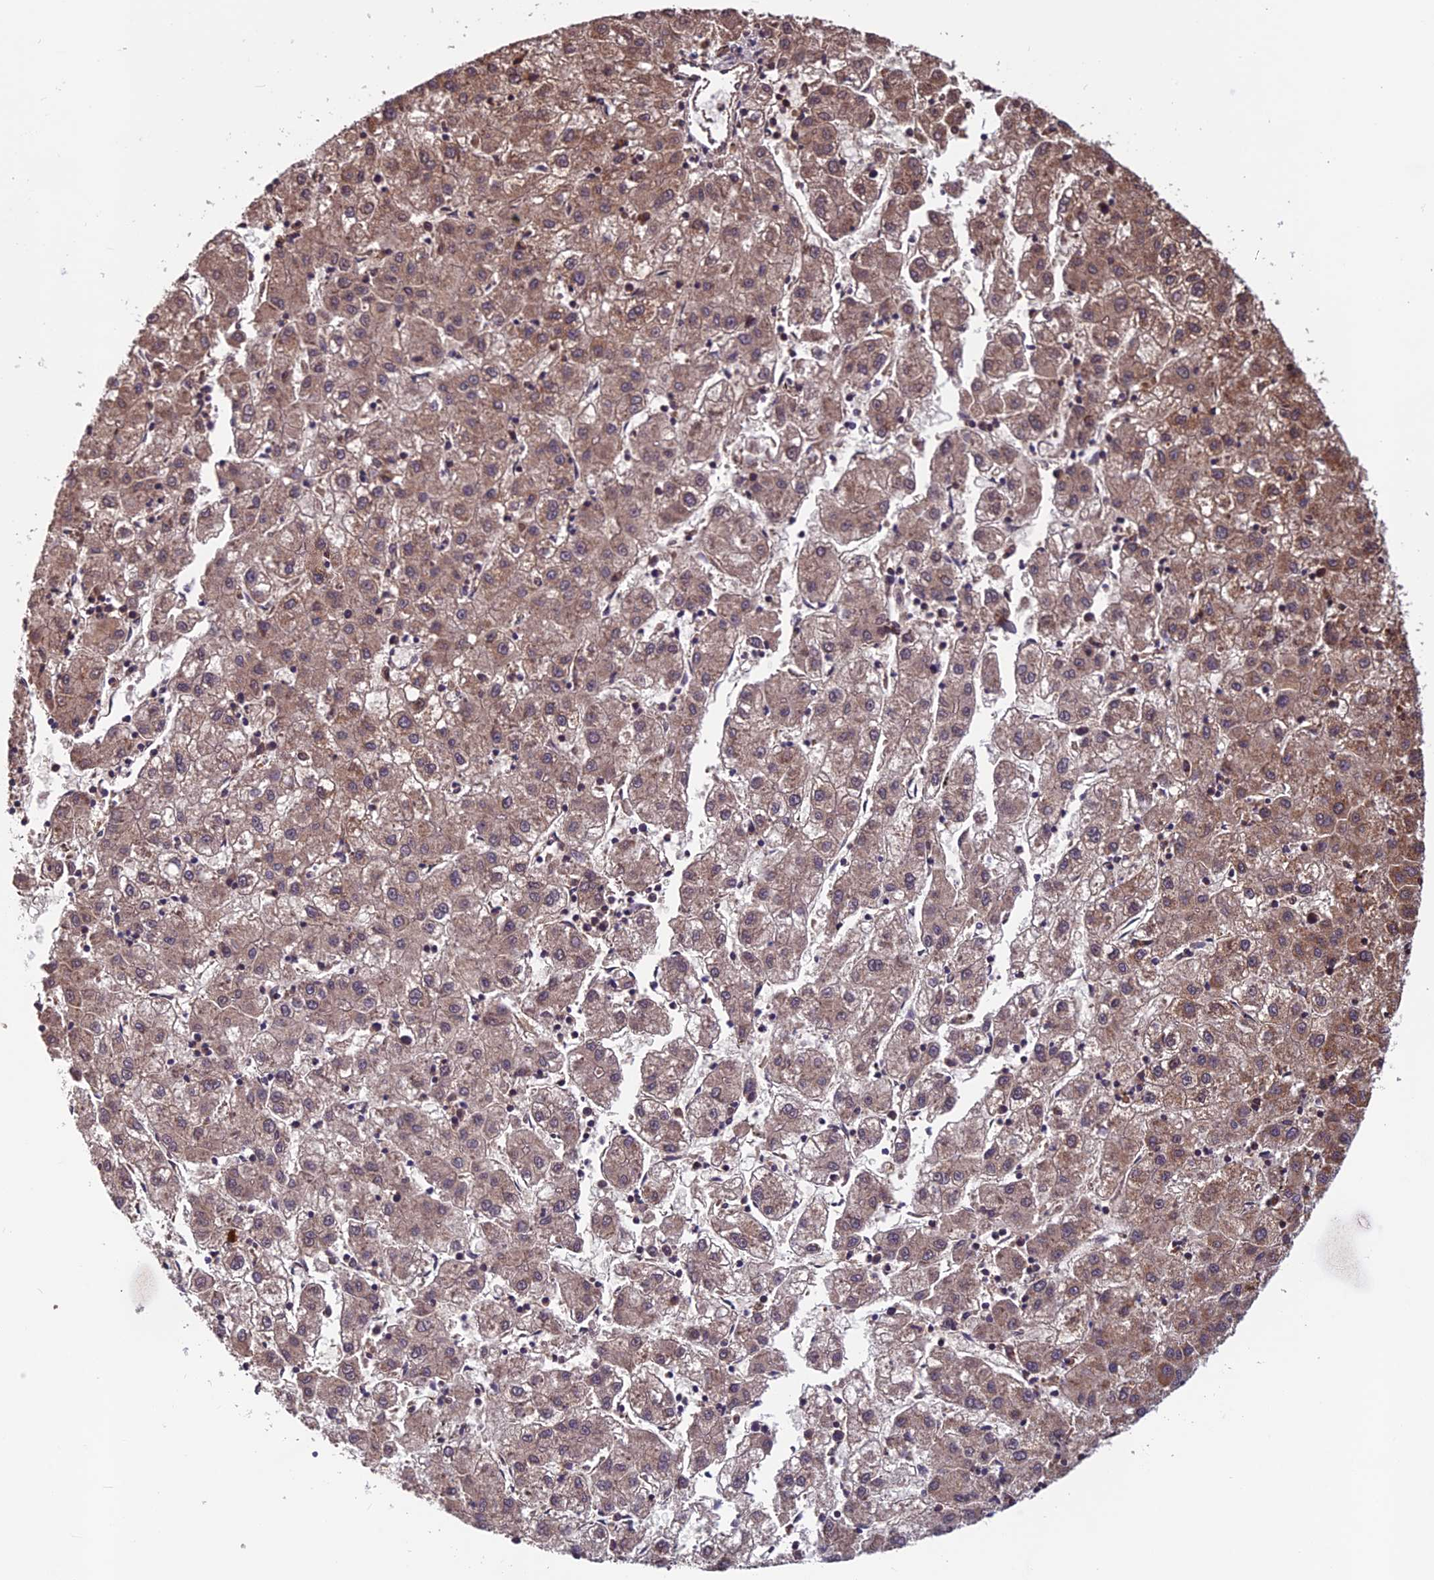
{"staining": {"intensity": "moderate", "quantity": ">75%", "location": "cytoplasmic/membranous"}, "tissue": "liver cancer", "cell_type": "Tumor cells", "image_type": "cancer", "snomed": [{"axis": "morphology", "description": "Carcinoma, Hepatocellular, NOS"}, {"axis": "topography", "description": "Liver"}], "caption": "Immunohistochemistry (IHC) micrograph of neoplastic tissue: liver hepatocellular carcinoma stained using immunohistochemistry (IHC) exhibits medium levels of moderate protein expression localized specifically in the cytoplasmic/membranous of tumor cells, appearing as a cytoplasmic/membranous brown color.", "gene": "CCDC15", "patient": {"sex": "male", "age": 72}}